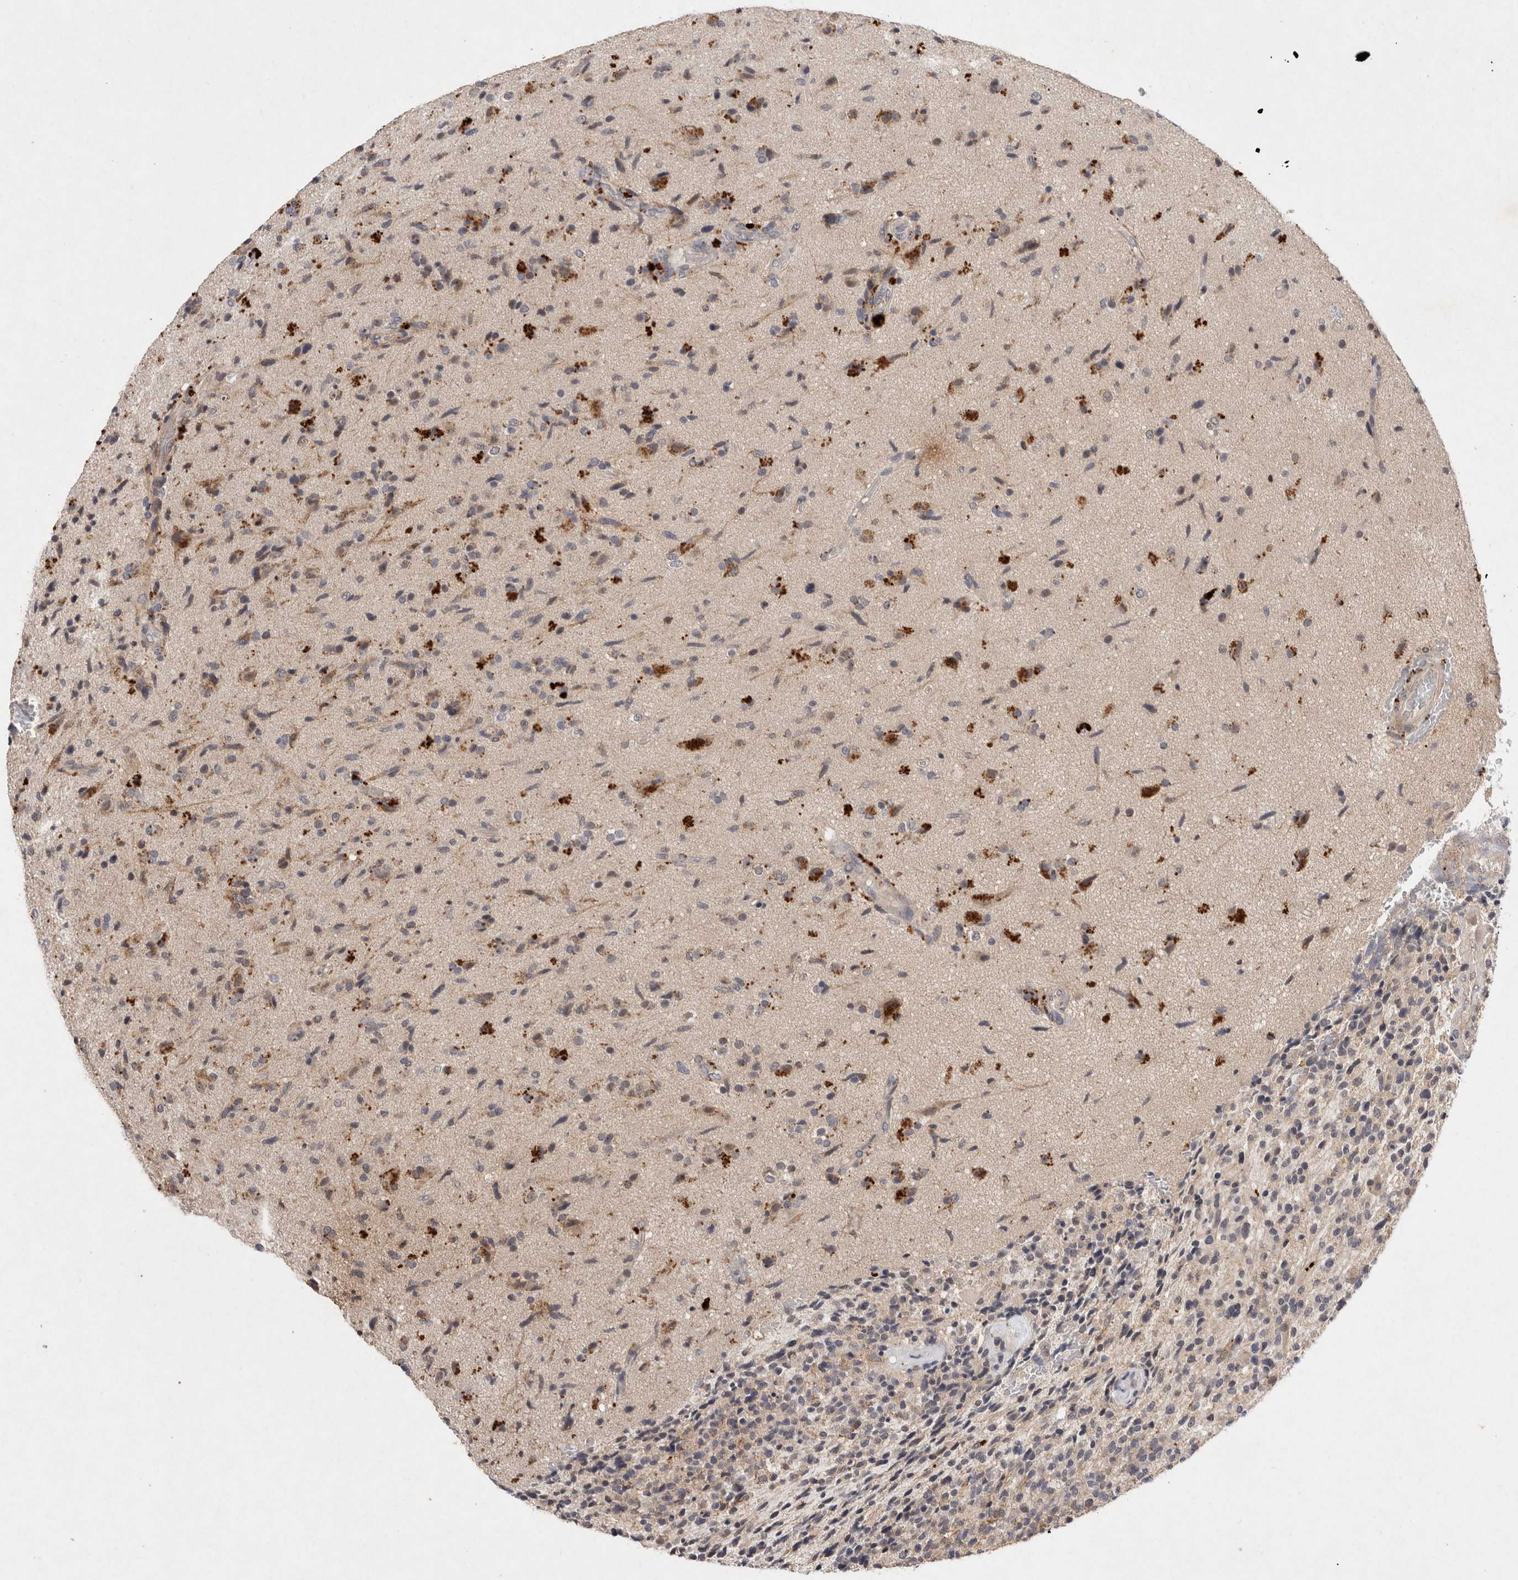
{"staining": {"intensity": "weak", "quantity": "<25%", "location": "cytoplasmic/membranous"}, "tissue": "glioma", "cell_type": "Tumor cells", "image_type": "cancer", "snomed": [{"axis": "morphology", "description": "Glioma, malignant, High grade"}, {"axis": "topography", "description": "Brain"}], "caption": "Tumor cells show no significant positivity in glioma.", "gene": "RASSF3", "patient": {"sex": "male", "age": 72}}